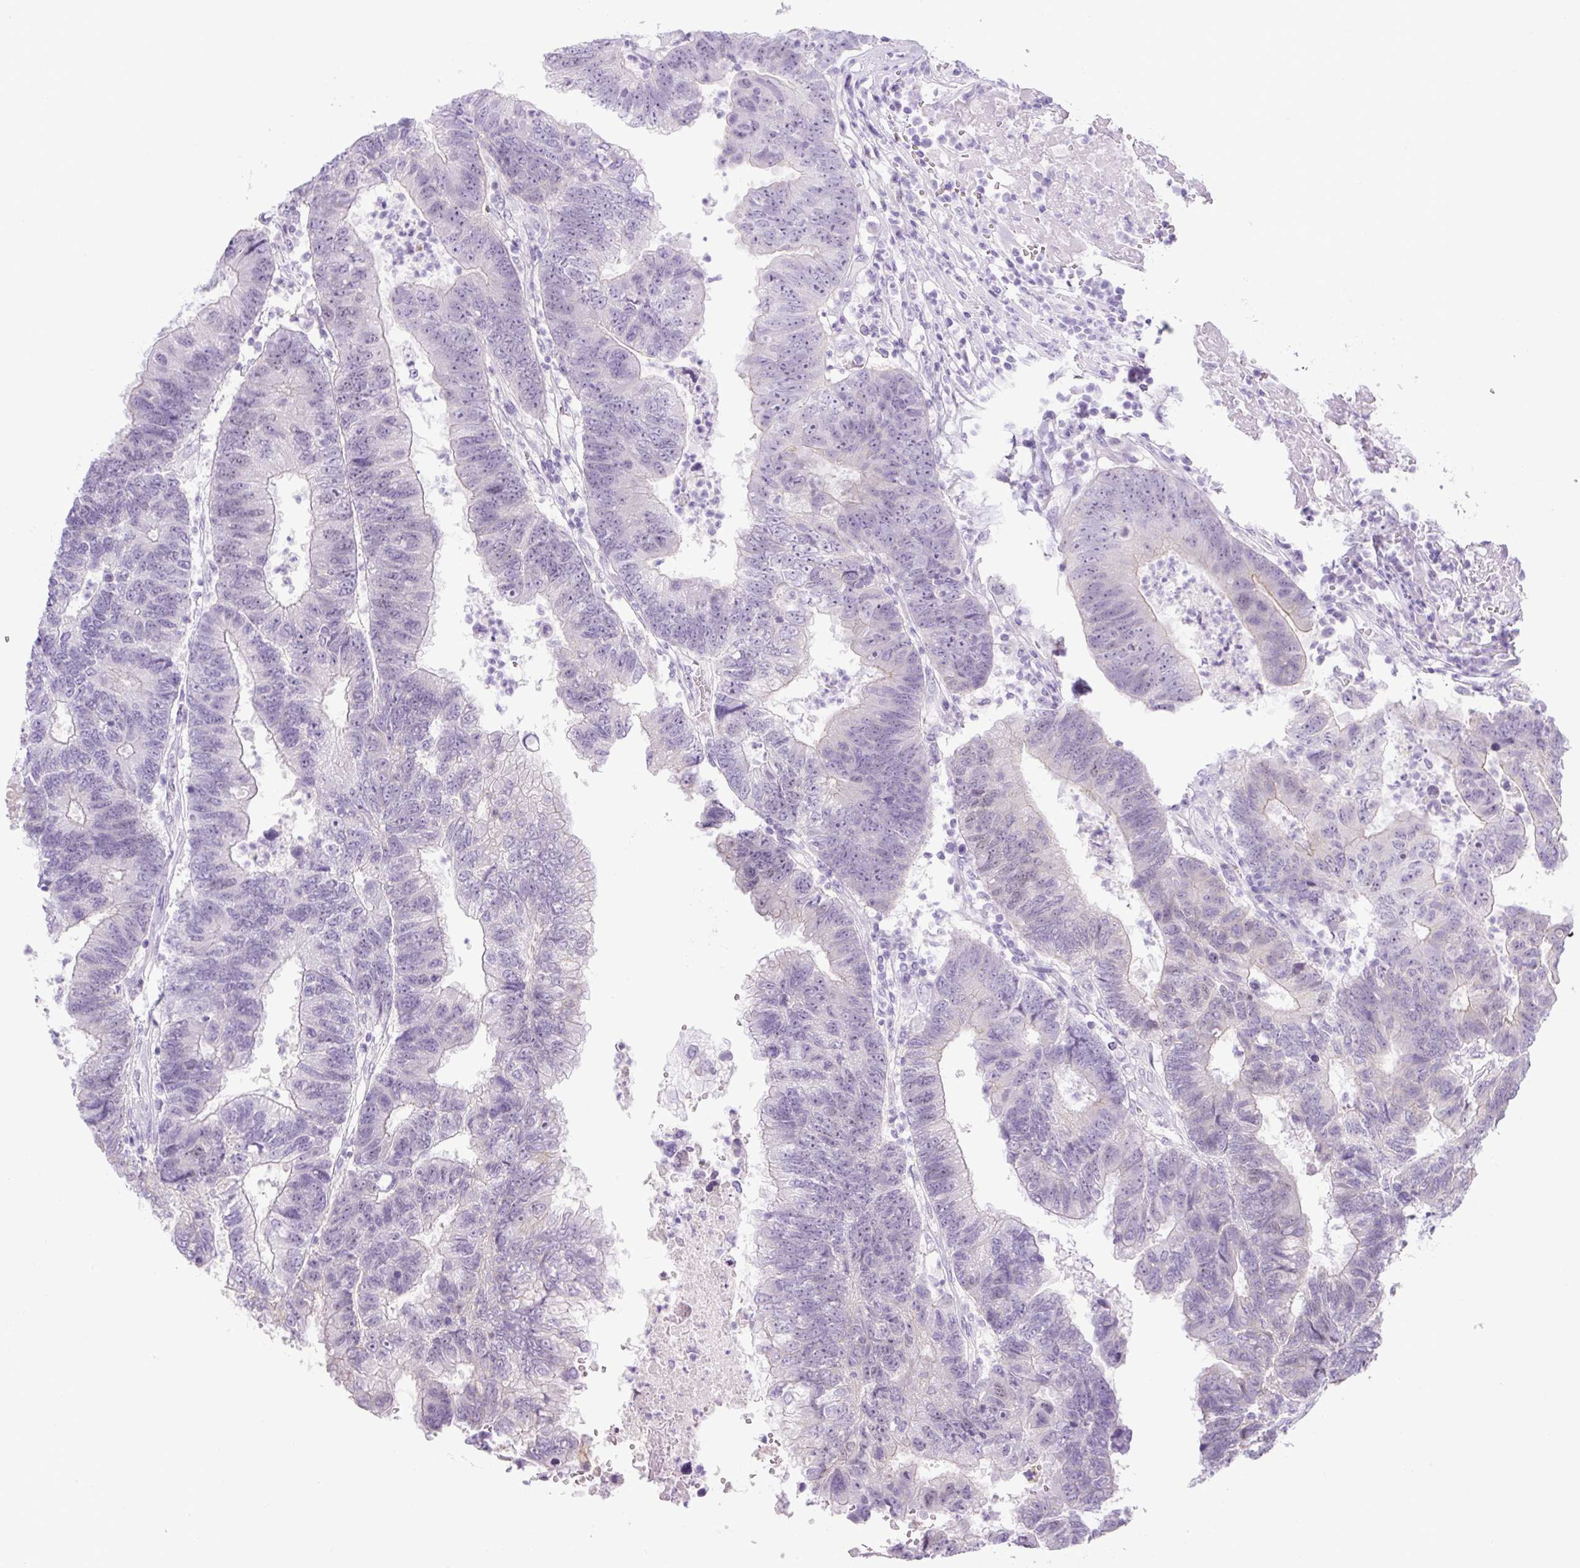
{"staining": {"intensity": "negative", "quantity": "none", "location": "none"}, "tissue": "colorectal cancer", "cell_type": "Tumor cells", "image_type": "cancer", "snomed": [{"axis": "morphology", "description": "Adenocarcinoma, NOS"}, {"axis": "topography", "description": "Colon"}], "caption": "An immunohistochemistry (IHC) photomicrograph of colorectal adenocarcinoma is shown. There is no staining in tumor cells of colorectal adenocarcinoma.", "gene": "ADAMTS19", "patient": {"sex": "female", "age": 48}}